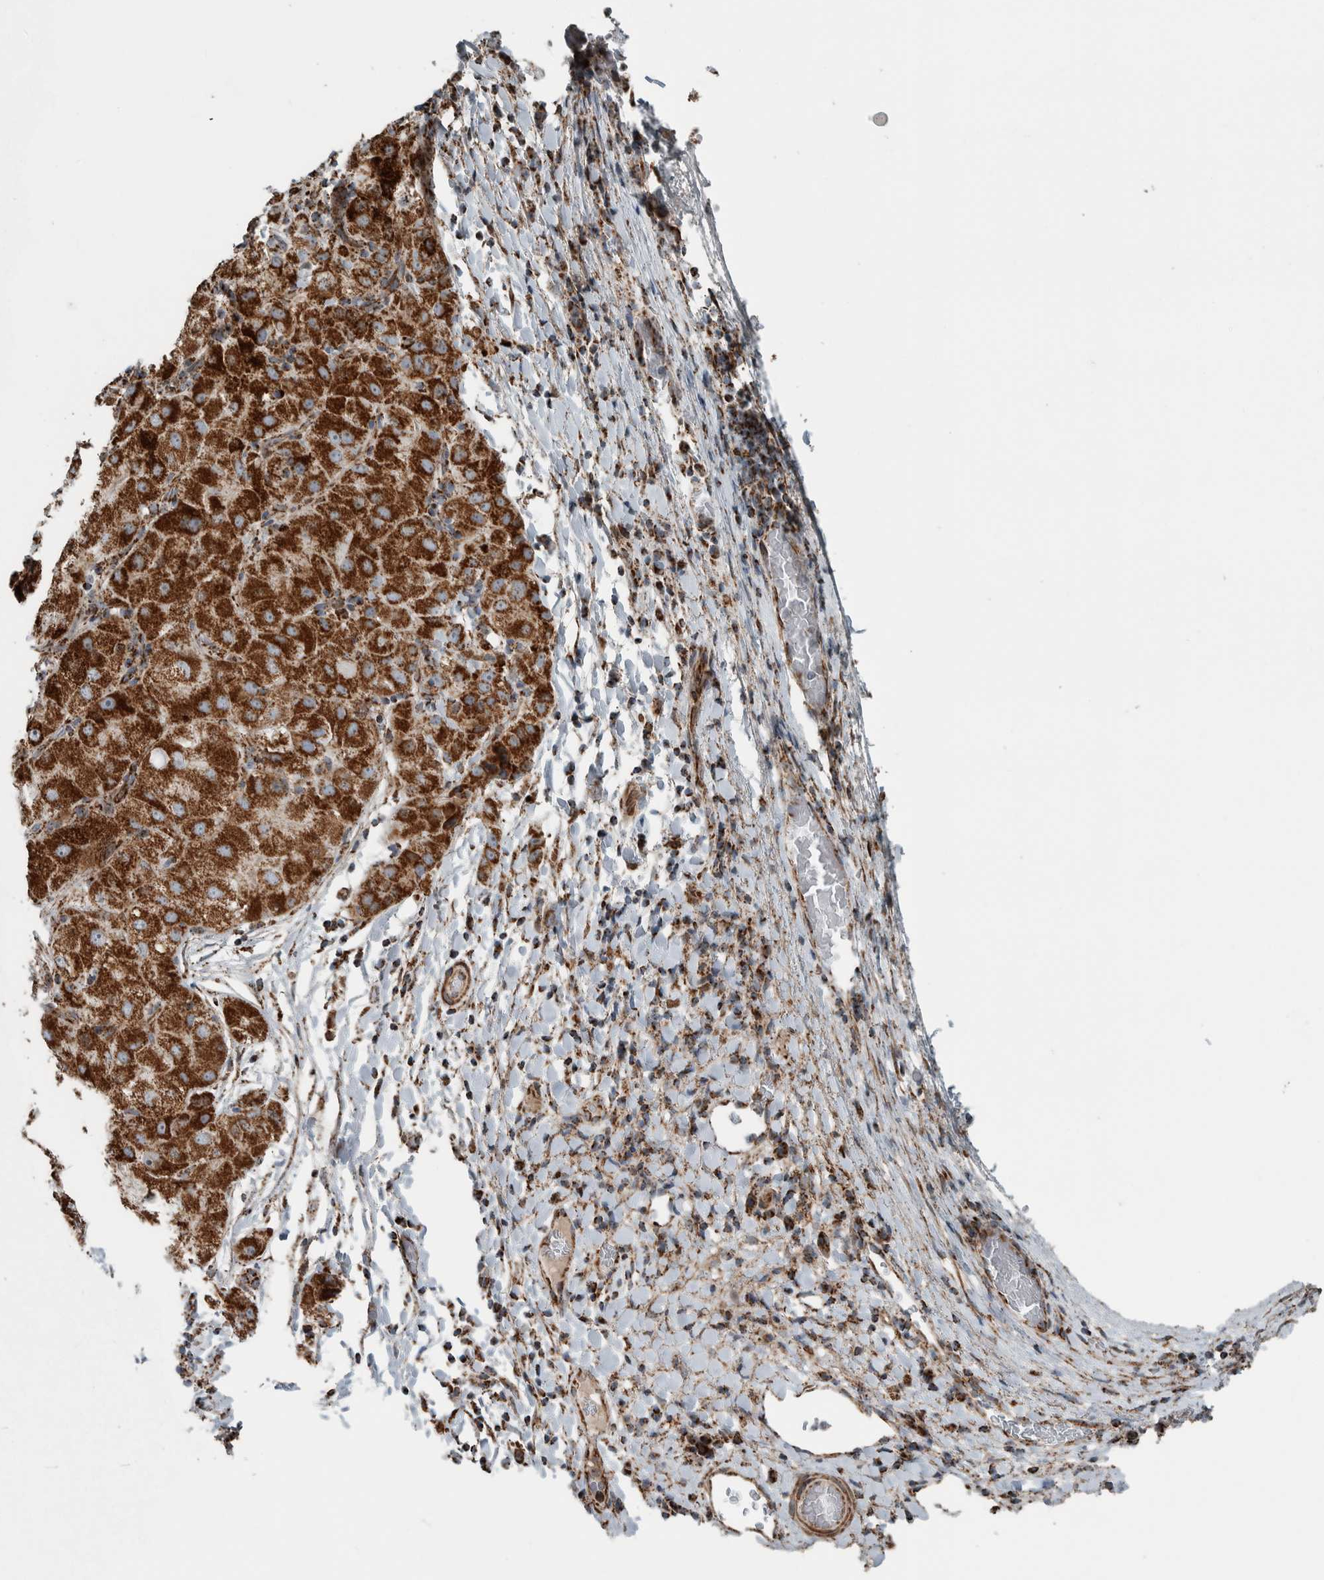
{"staining": {"intensity": "strong", "quantity": ">75%", "location": "cytoplasmic/membranous"}, "tissue": "liver cancer", "cell_type": "Tumor cells", "image_type": "cancer", "snomed": [{"axis": "morphology", "description": "Carcinoma, Hepatocellular, NOS"}, {"axis": "topography", "description": "Liver"}], "caption": "DAB immunohistochemical staining of hepatocellular carcinoma (liver) demonstrates strong cytoplasmic/membranous protein staining in about >75% of tumor cells. (DAB IHC, brown staining for protein, blue staining for nuclei).", "gene": "CNTROB", "patient": {"sex": "male", "age": 80}}